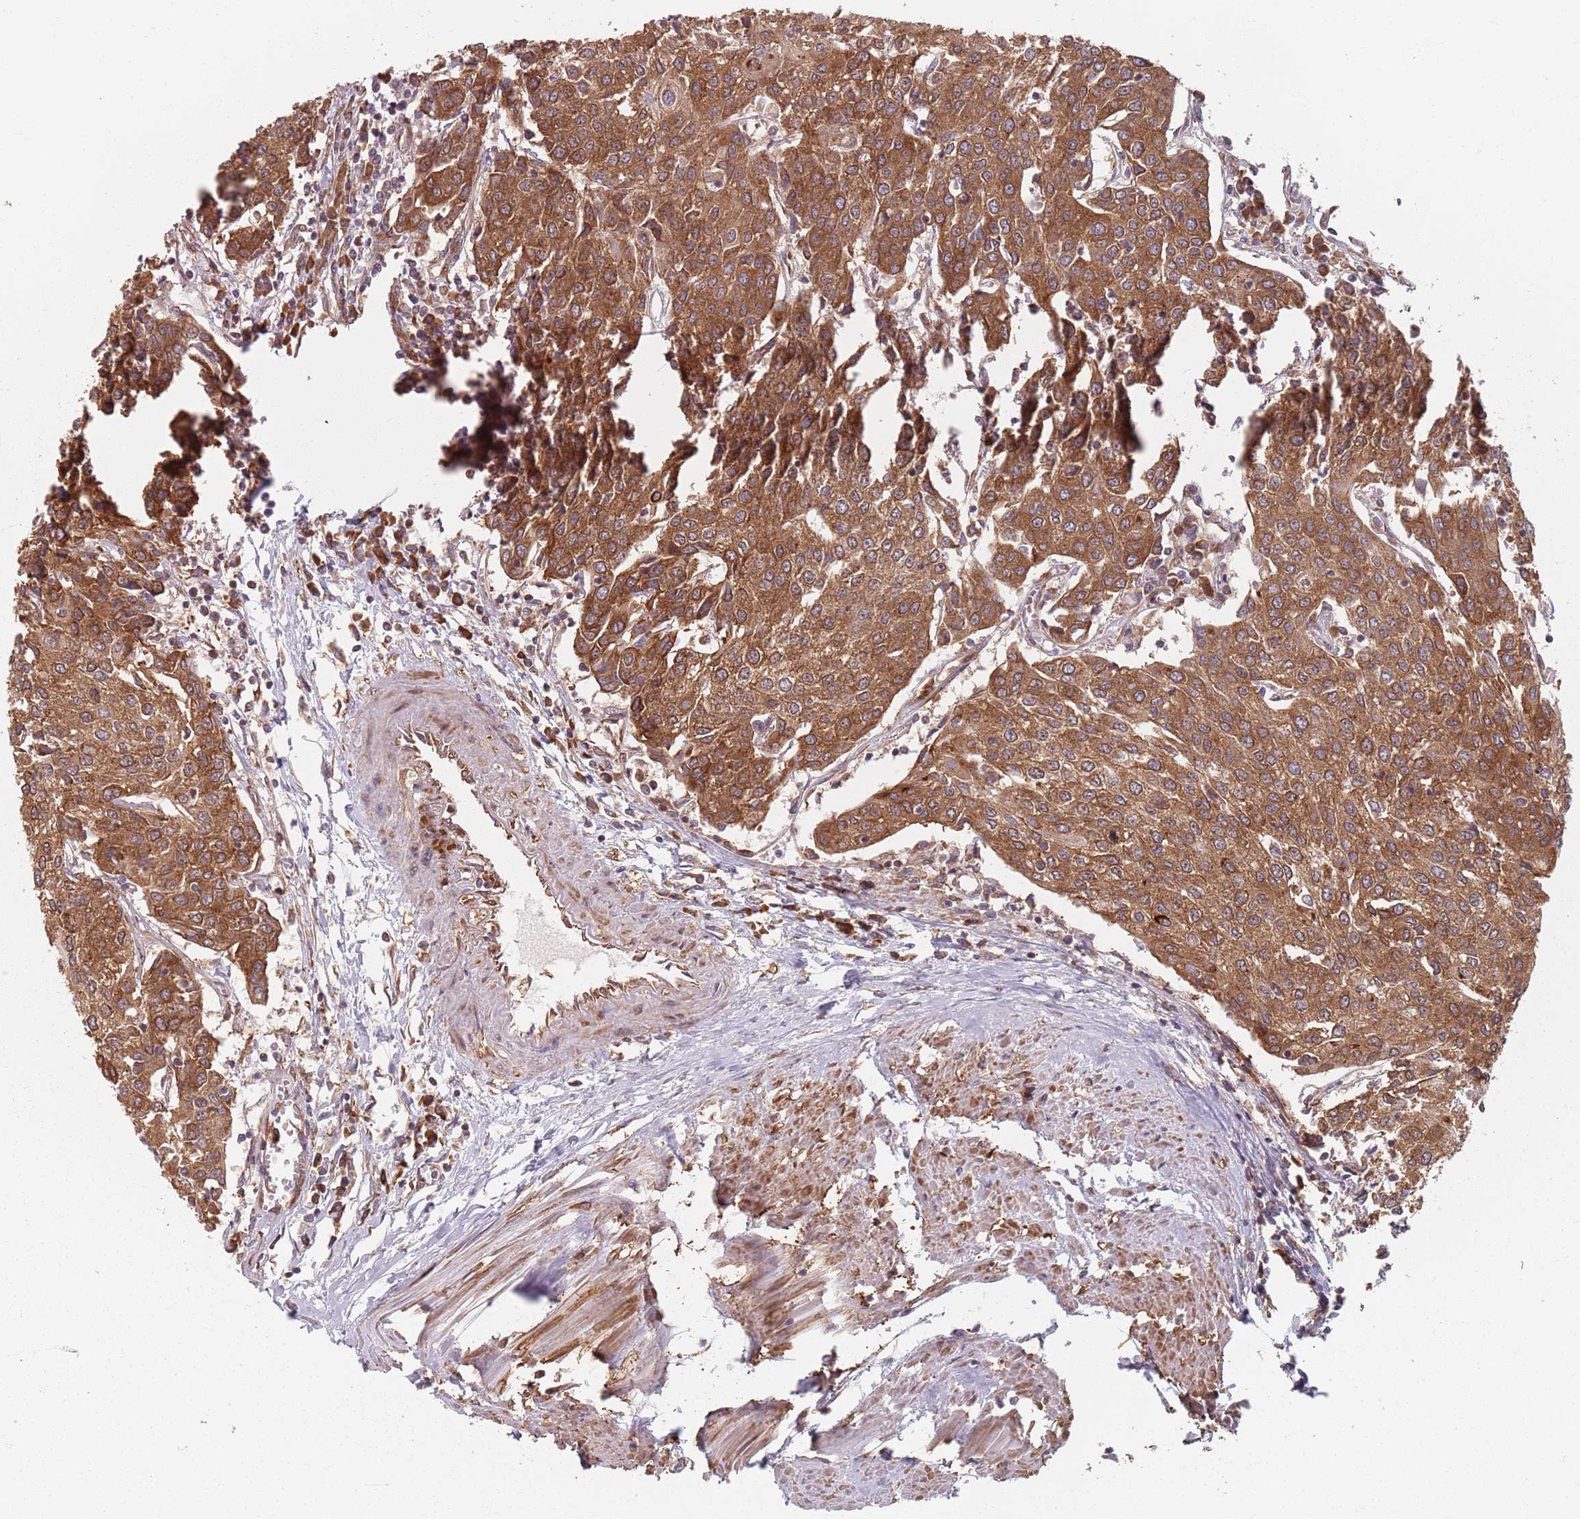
{"staining": {"intensity": "strong", "quantity": ">75%", "location": "cytoplasmic/membranous"}, "tissue": "urothelial cancer", "cell_type": "Tumor cells", "image_type": "cancer", "snomed": [{"axis": "morphology", "description": "Urothelial carcinoma, High grade"}, {"axis": "topography", "description": "Urinary bladder"}], "caption": "A brown stain shows strong cytoplasmic/membranous expression of a protein in urothelial cancer tumor cells.", "gene": "NOTCH3", "patient": {"sex": "female", "age": 85}}